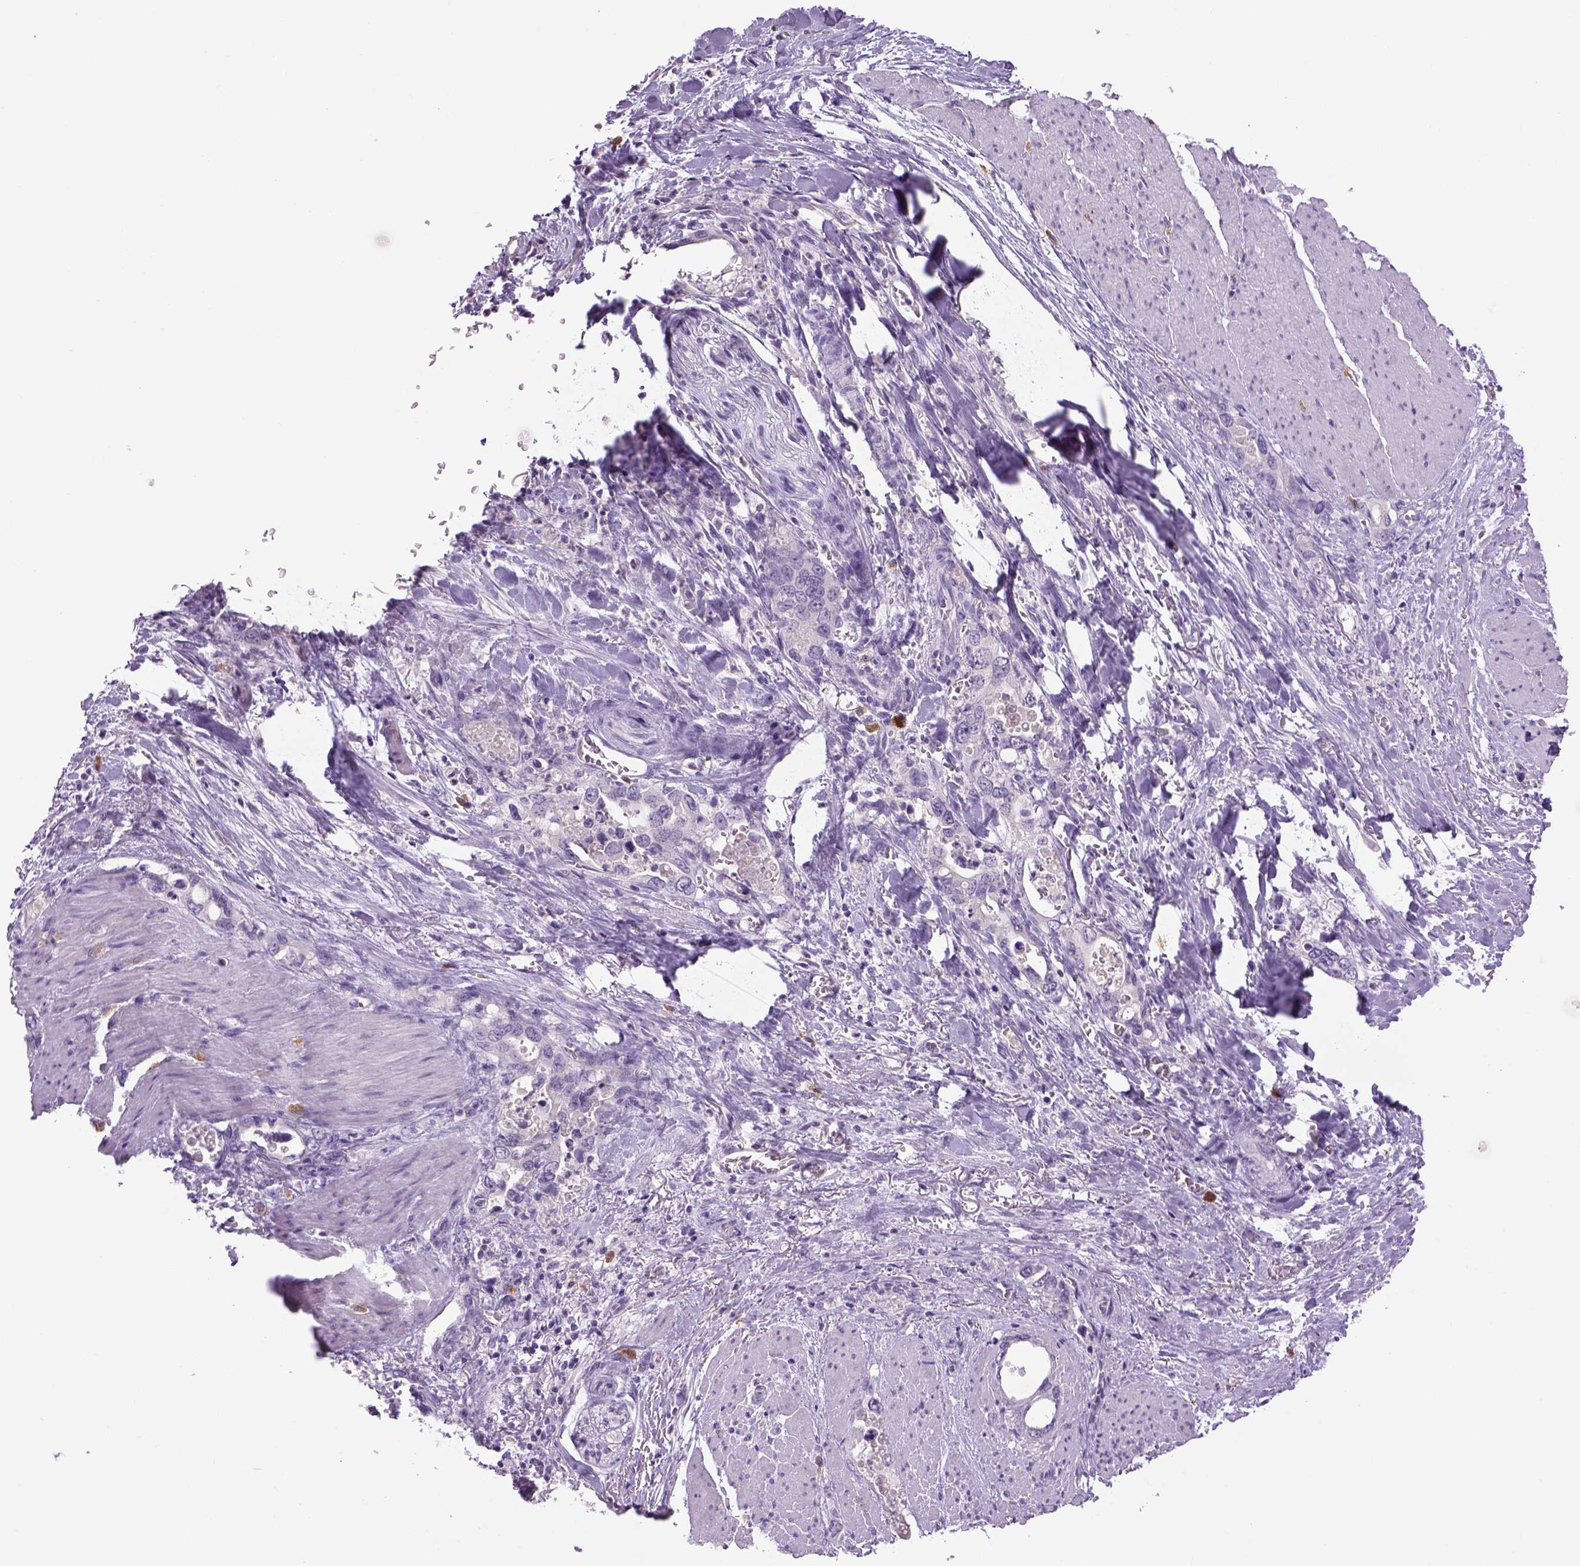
{"staining": {"intensity": "negative", "quantity": "none", "location": "none"}, "tissue": "stomach cancer", "cell_type": "Tumor cells", "image_type": "cancer", "snomed": [{"axis": "morphology", "description": "Normal tissue, NOS"}, {"axis": "morphology", "description": "Adenocarcinoma, NOS"}, {"axis": "topography", "description": "Esophagus"}, {"axis": "topography", "description": "Stomach, upper"}], "caption": "A high-resolution histopathology image shows immunohistochemistry staining of adenocarcinoma (stomach), which exhibits no significant positivity in tumor cells.", "gene": "DBH", "patient": {"sex": "male", "age": 74}}